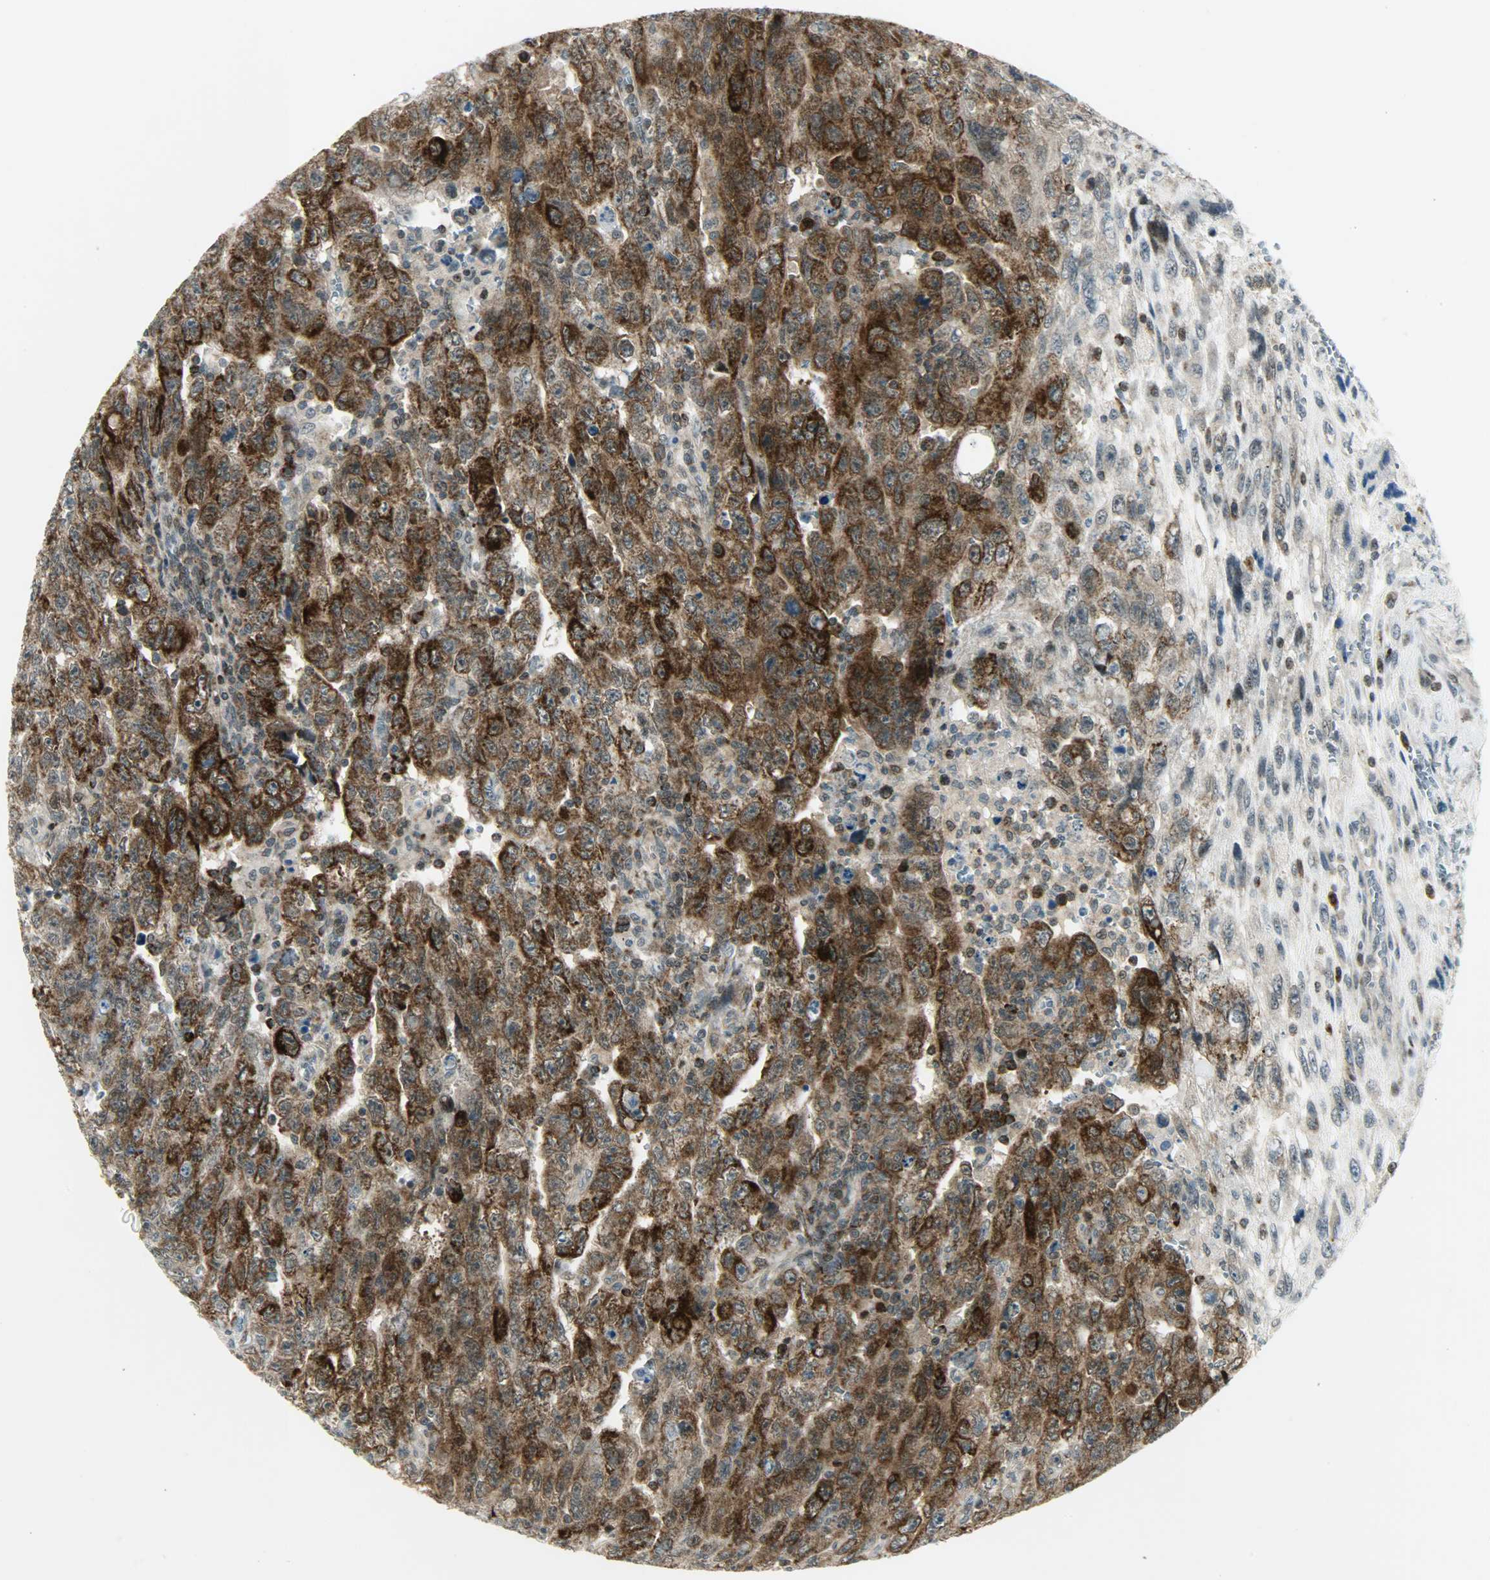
{"staining": {"intensity": "strong", "quantity": ">75%", "location": "cytoplasmic/membranous"}, "tissue": "testis cancer", "cell_type": "Tumor cells", "image_type": "cancer", "snomed": [{"axis": "morphology", "description": "Carcinoma, Embryonal, NOS"}, {"axis": "topography", "description": "Testis"}], "caption": "Immunohistochemical staining of human embryonal carcinoma (testis) shows strong cytoplasmic/membranous protein expression in approximately >75% of tumor cells. (Brightfield microscopy of DAB IHC at high magnification).", "gene": "IL15", "patient": {"sex": "male", "age": 28}}